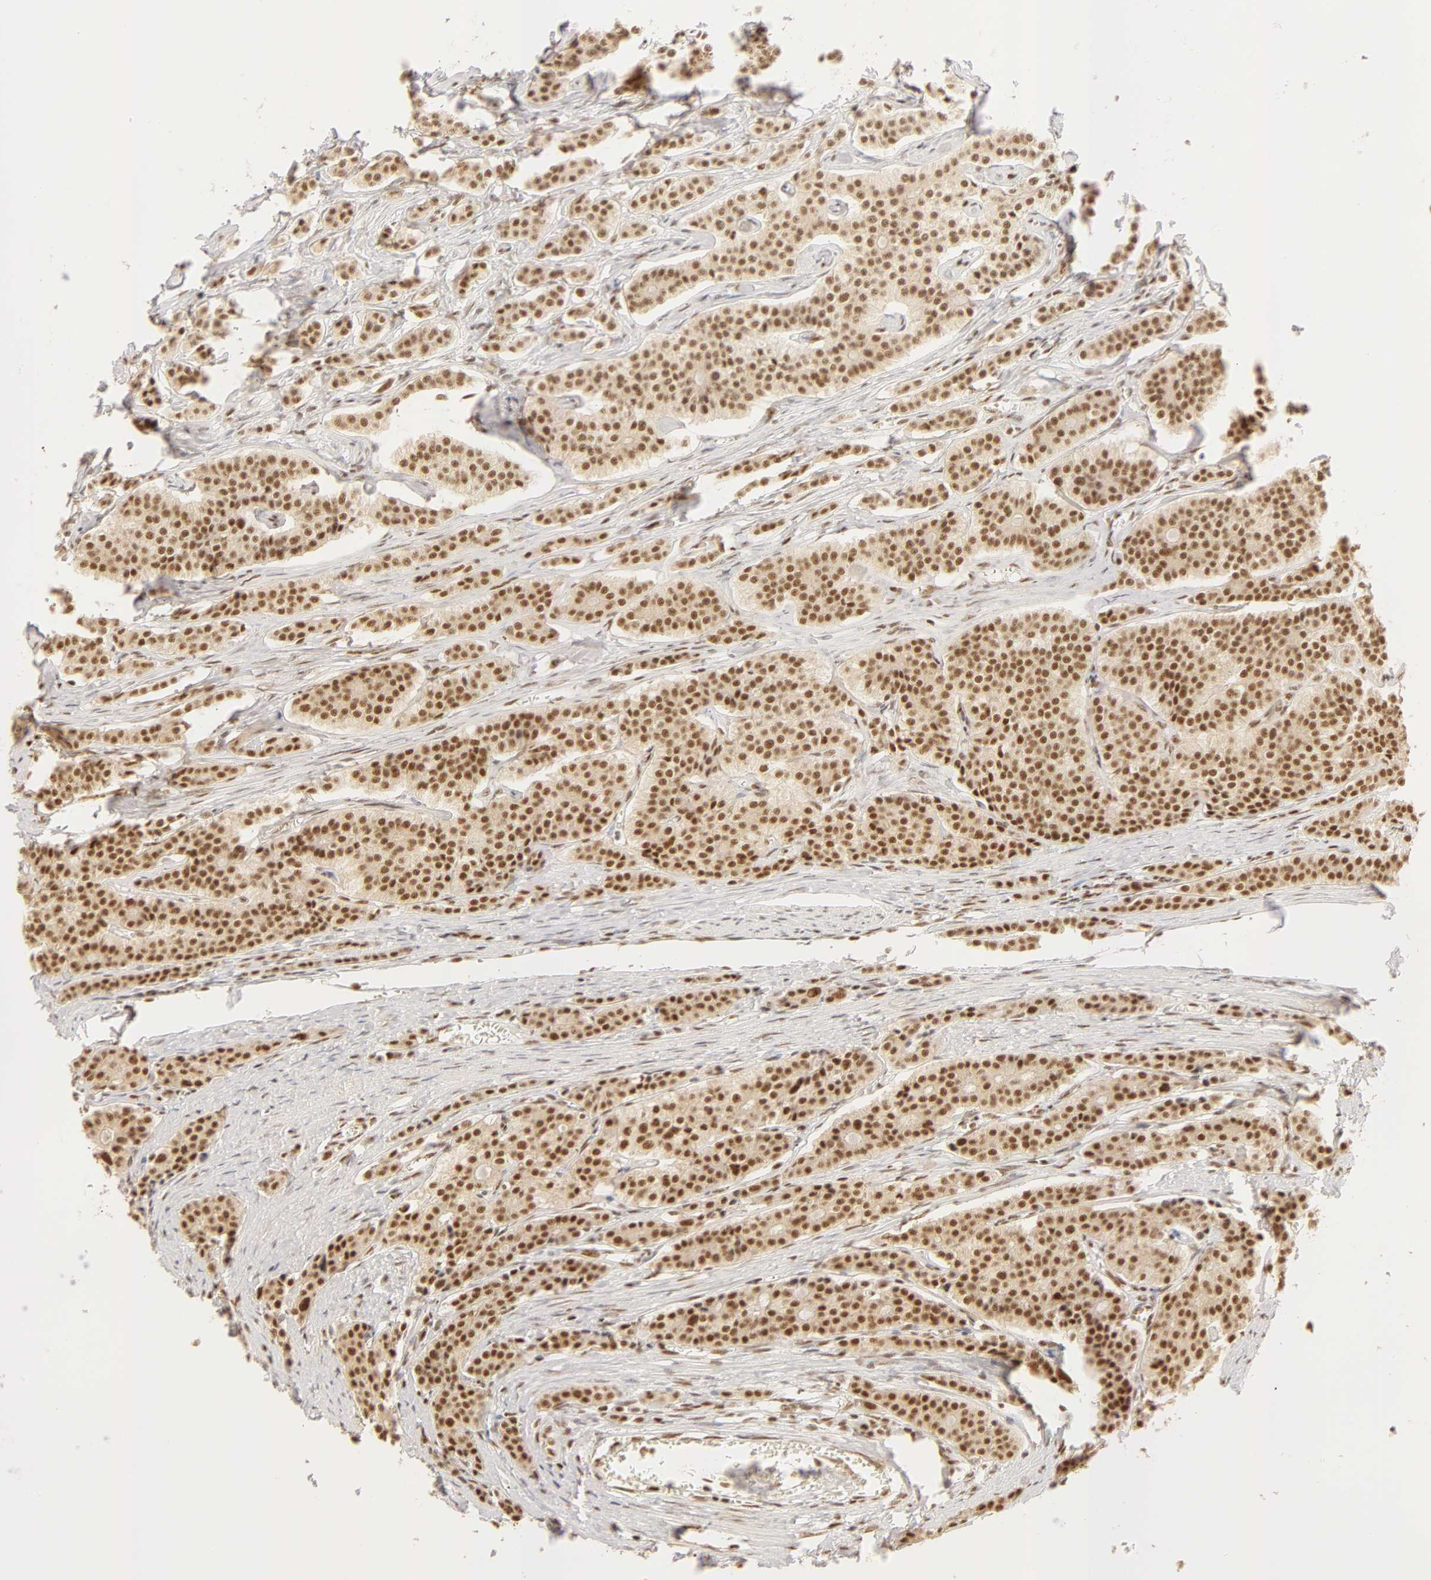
{"staining": {"intensity": "moderate", "quantity": ">75%", "location": "nuclear"}, "tissue": "carcinoid", "cell_type": "Tumor cells", "image_type": "cancer", "snomed": [{"axis": "morphology", "description": "Carcinoid, malignant, NOS"}, {"axis": "topography", "description": "Small intestine"}], "caption": "The histopathology image displays immunohistochemical staining of carcinoid (malignant). There is moderate nuclear positivity is present in about >75% of tumor cells.", "gene": "RBM39", "patient": {"sex": "male", "age": 63}}